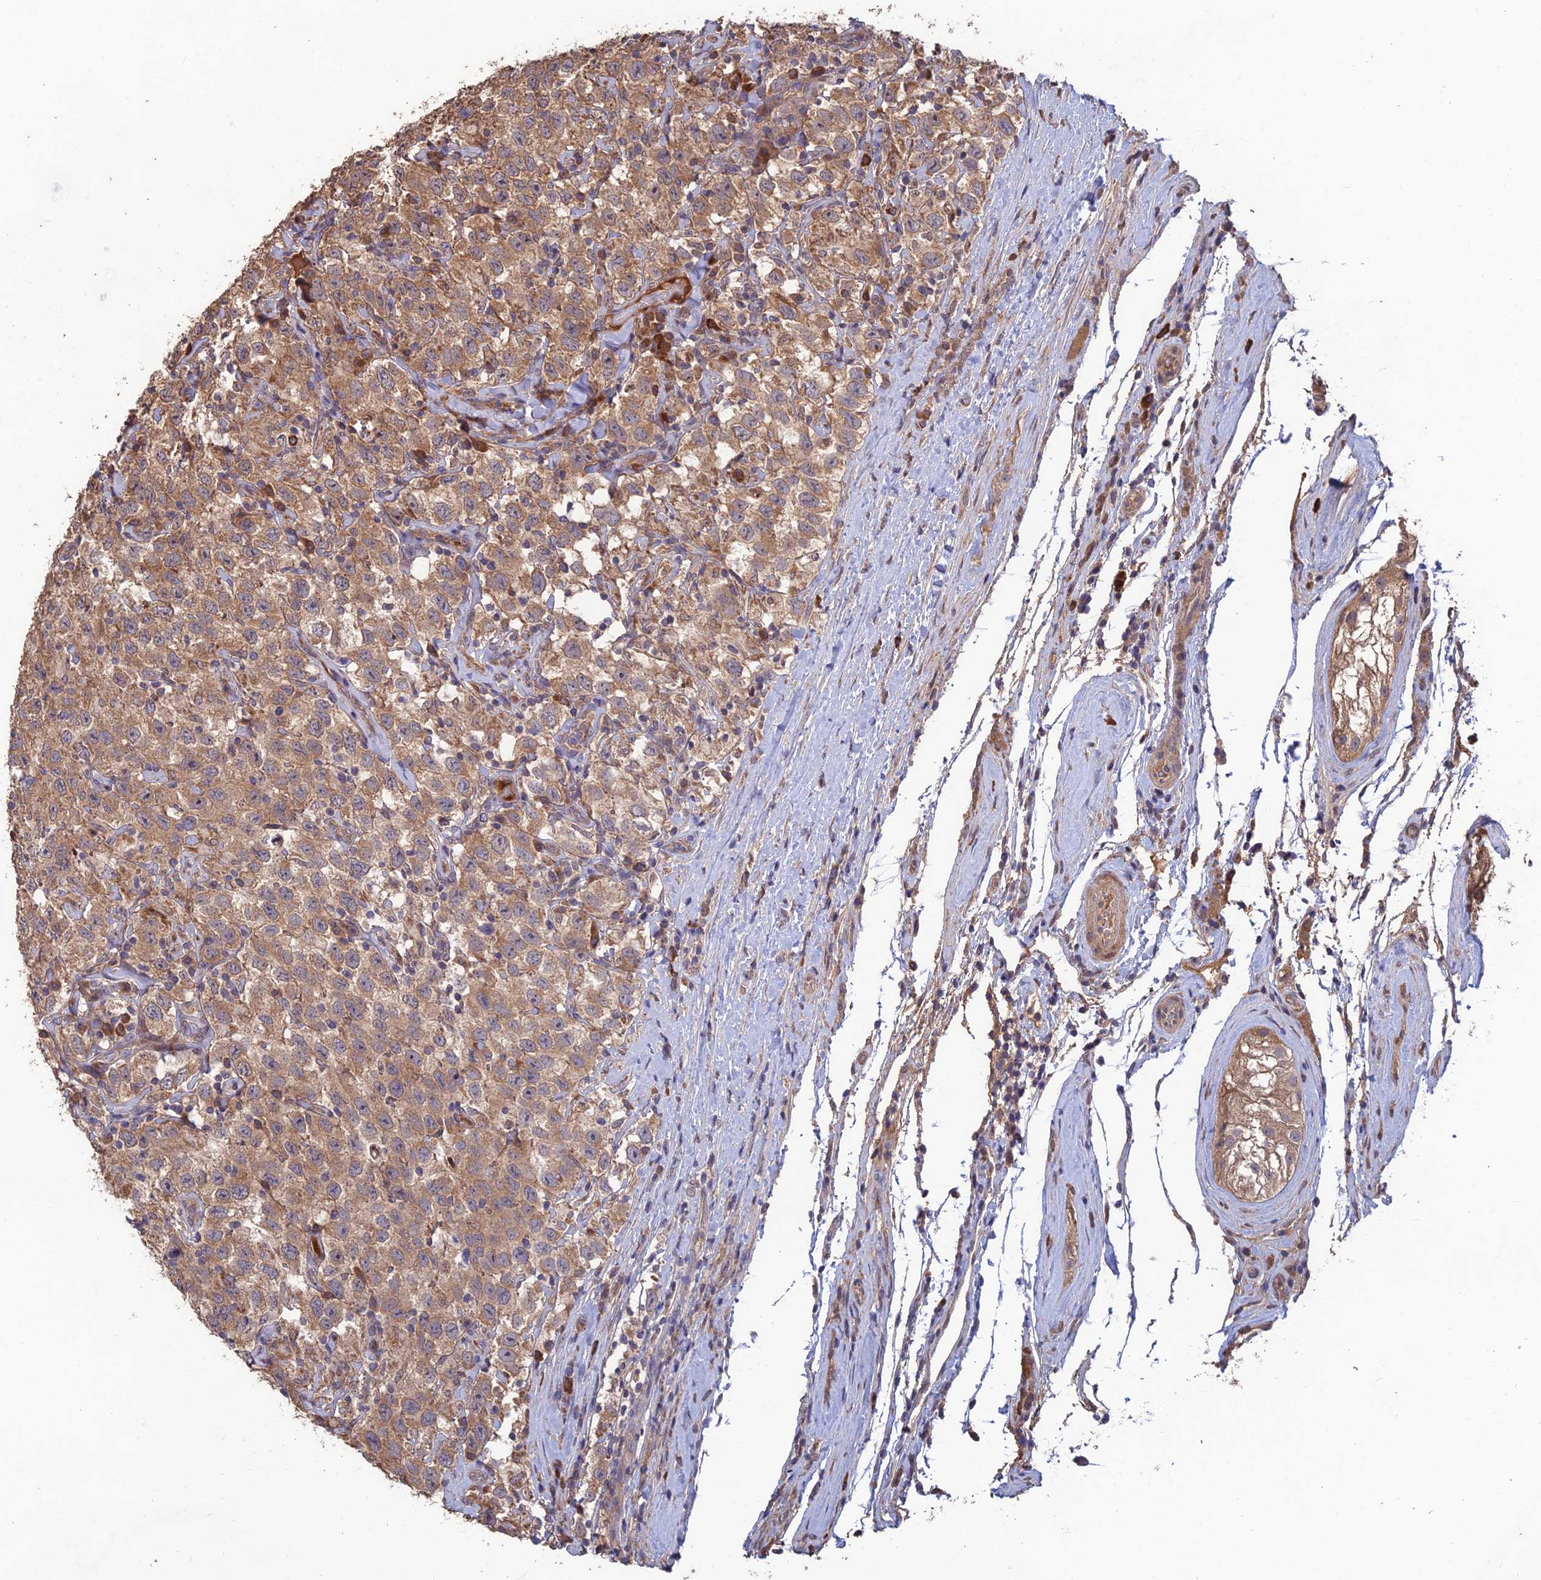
{"staining": {"intensity": "moderate", "quantity": ">75%", "location": "cytoplasmic/membranous"}, "tissue": "testis cancer", "cell_type": "Tumor cells", "image_type": "cancer", "snomed": [{"axis": "morphology", "description": "Seminoma, NOS"}, {"axis": "topography", "description": "Testis"}], "caption": "Immunohistochemical staining of seminoma (testis) reveals moderate cytoplasmic/membranous protein positivity in approximately >75% of tumor cells.", "gene": "SHISA5", "patient": {"sex": "male", "age": 41}}